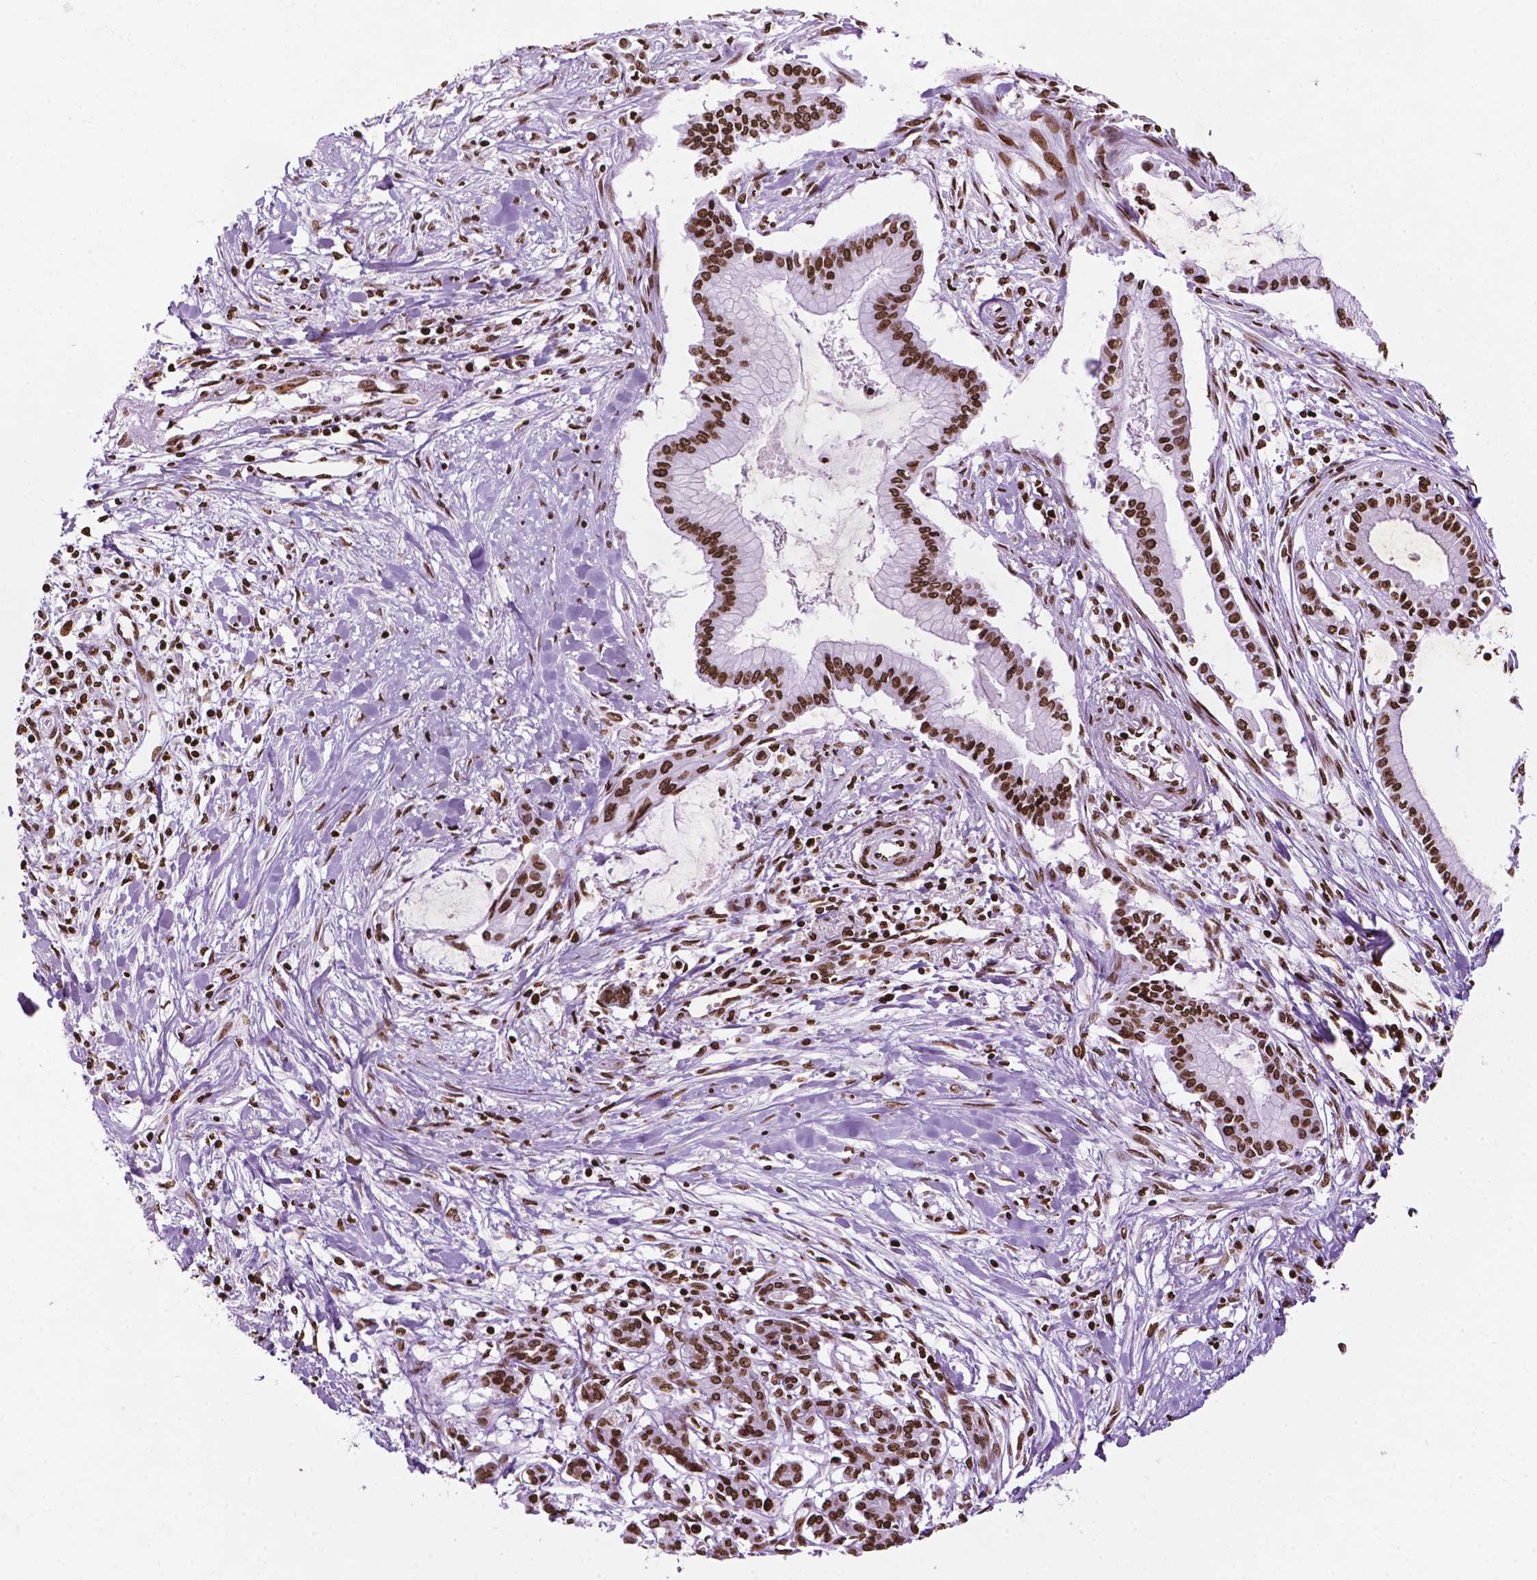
{"staining": {"intensity": "strong", "quantity": ">75%", "location": "nuclear"}, "tissue": "pancreatic cancer", "cell_type": "Tumor cells", "image_type": "cancer", "snomed": [{"axis": "morphology", "description": "Adenocarcinoma, NOS"}, {"axis": "topography", "description": "Pancreas"}], "caption": "A micrograph showing strong nuclear expression in about >75% of tumor cells in pancreatic adenocarcinoma, as visualized by brown immunohistochemical staining.", "gene": "TMEM250", "patient": {"sex": "male", "age": 48}}